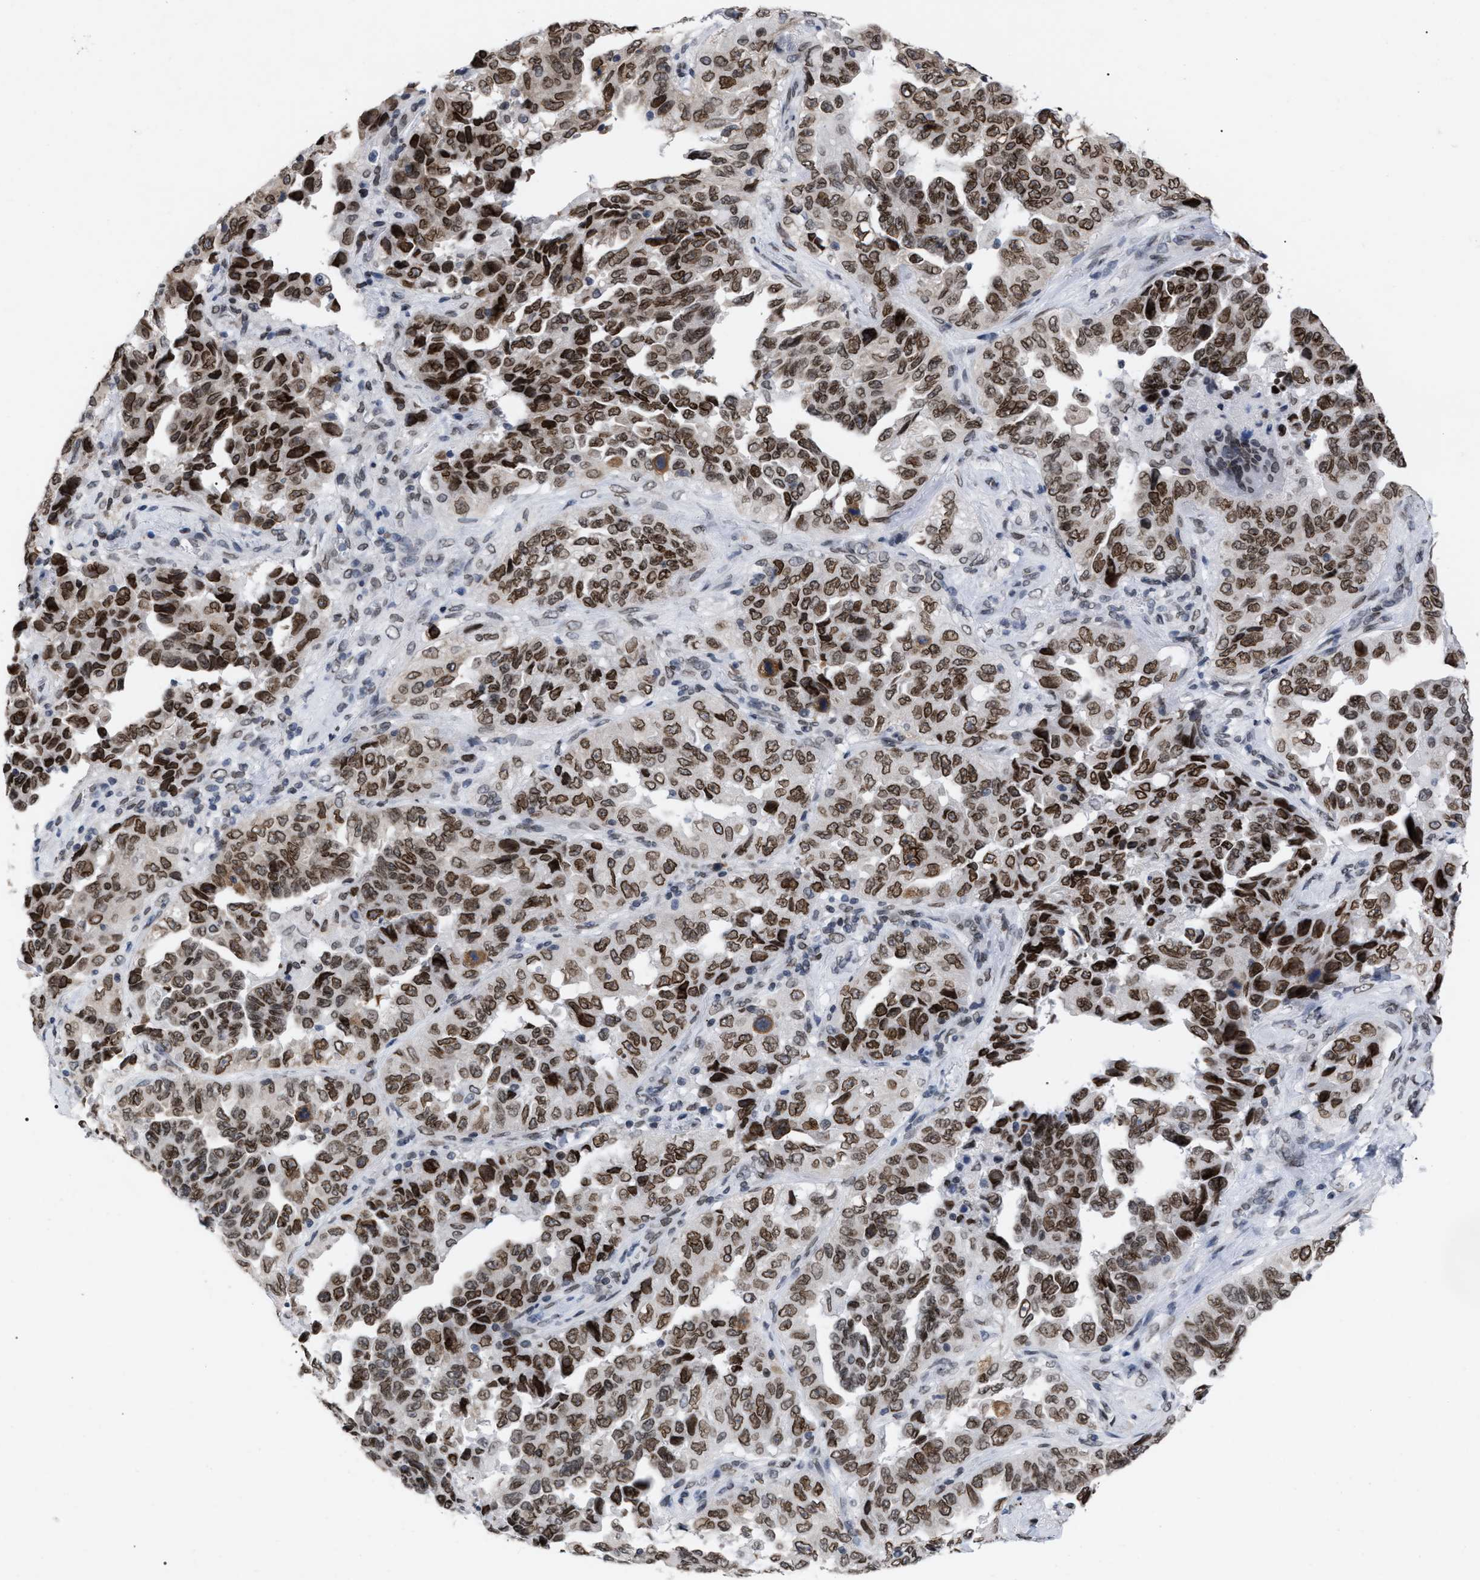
{"staining": {"intensity": "strong", "quantity": ">75%", "location": "cytoplasmic/membranous,nuclear"}, "tissue": "lung cancer", "cell_type": "Tumor cells", "image_type": "cancer", "snomed": [{"axis": "morphology", "description": "Adenocarcinoma, NOS"}, {"axis": "topography", "description": "Lung"}], "caption": "Immunohistochemical staining of lung cancer reveals strong cytoplasmic/membranous and nuclear protein staining in about >75% of tumor cells.", "gene": "TPR", "patient": {"sex": "female", "age": 51}}